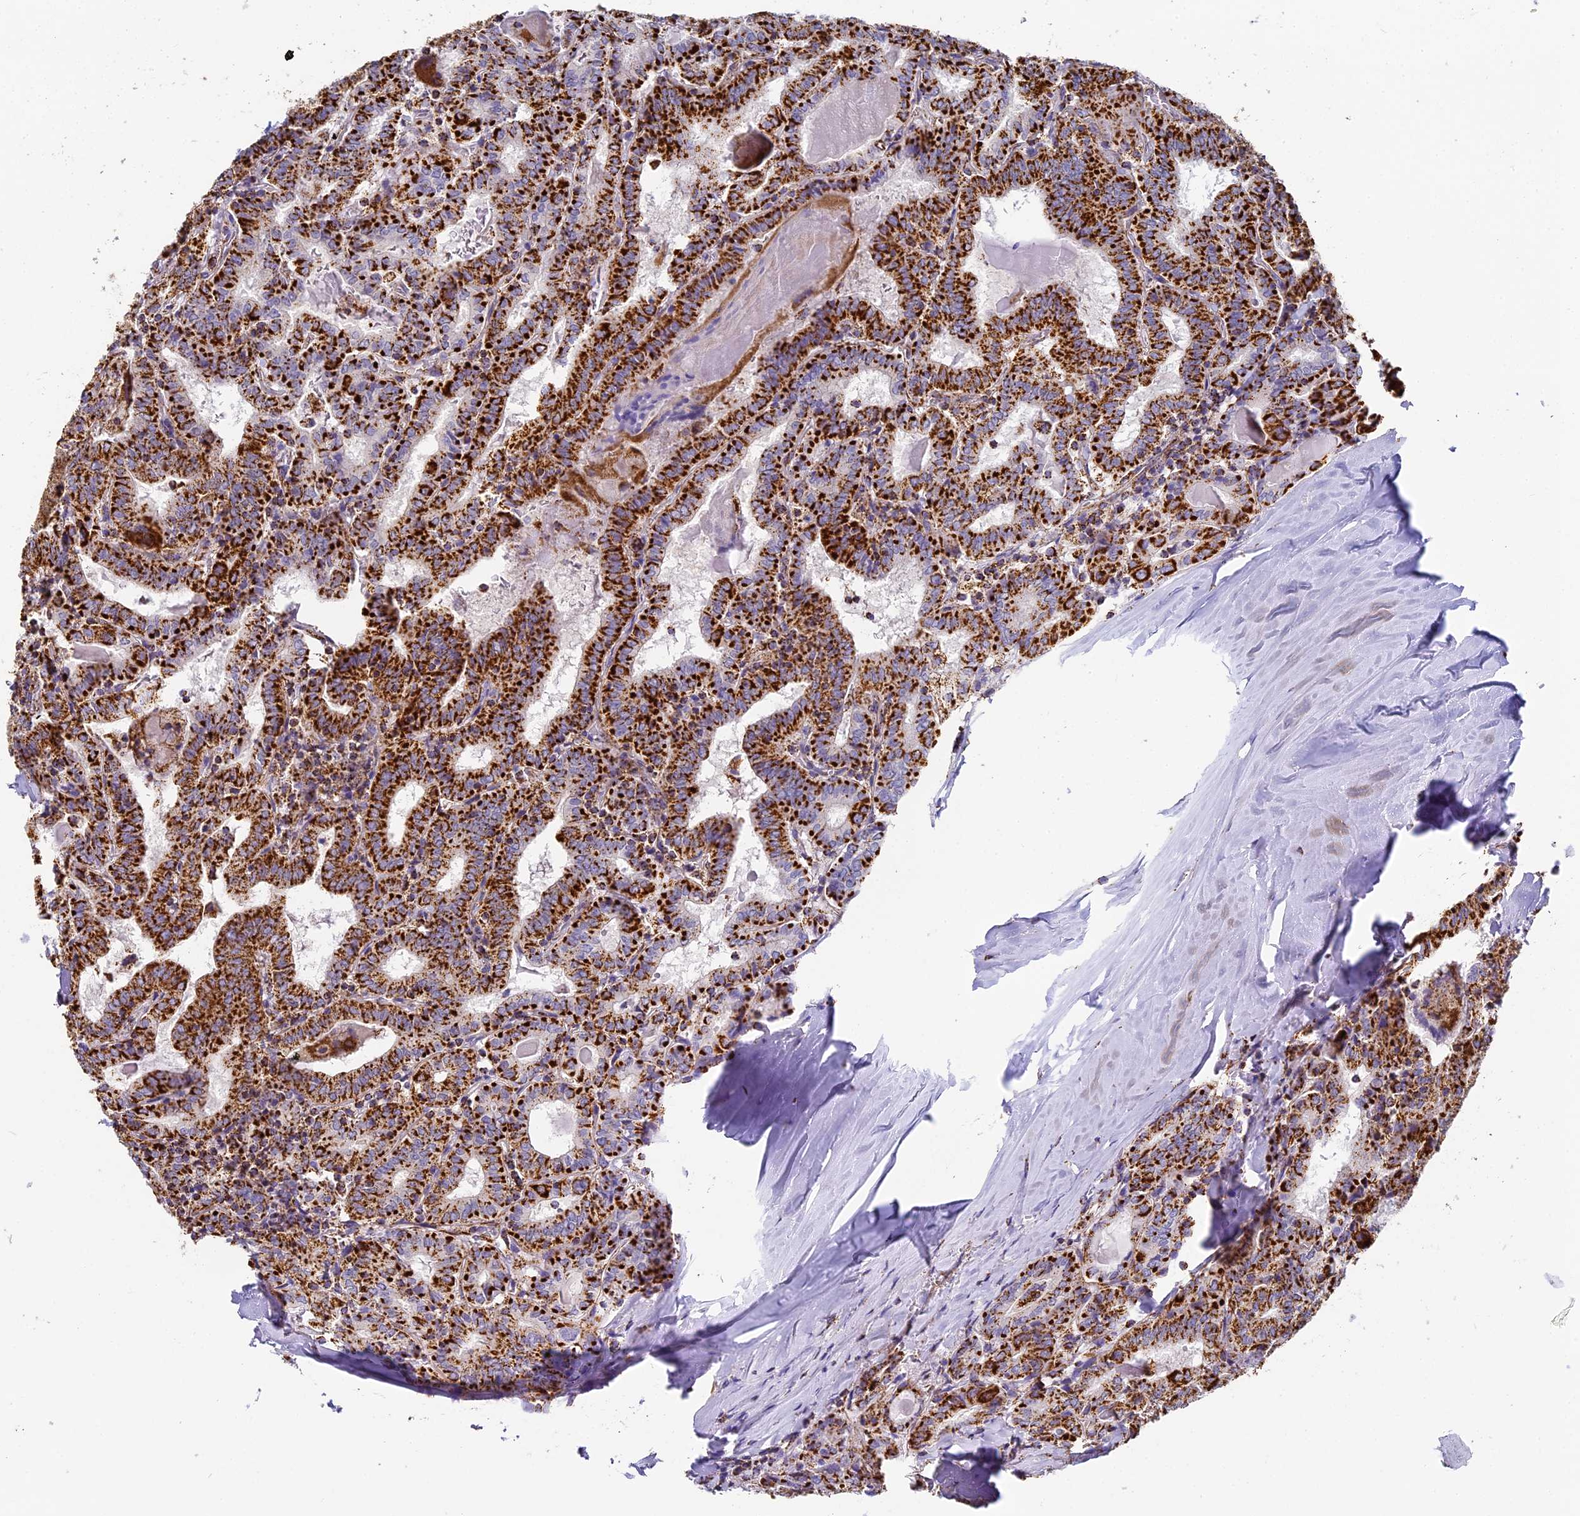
{"staining": {"intensity": "strong", "quantity": ">75%", "location": "cytoplasmic/membranous"}, "tissue": "thyroid cancer", "cell_type": "Tumor cells", "image_type": "cancer", "snomed": [{"axis": "morphology", "description": "Papillary adenocarcinoma, NOS"}, {"axis": "topography", "description": "Thyroid gland"}], "caption": "Protein expression analysis of human thyroid cancer (papillary adenocarcinoma) reveals strong cytoplasmic/membranous positivity in approximately >75% of tumor cells.", "gene": "STK17A", "patient": {"sex": "female", "age": 72}}